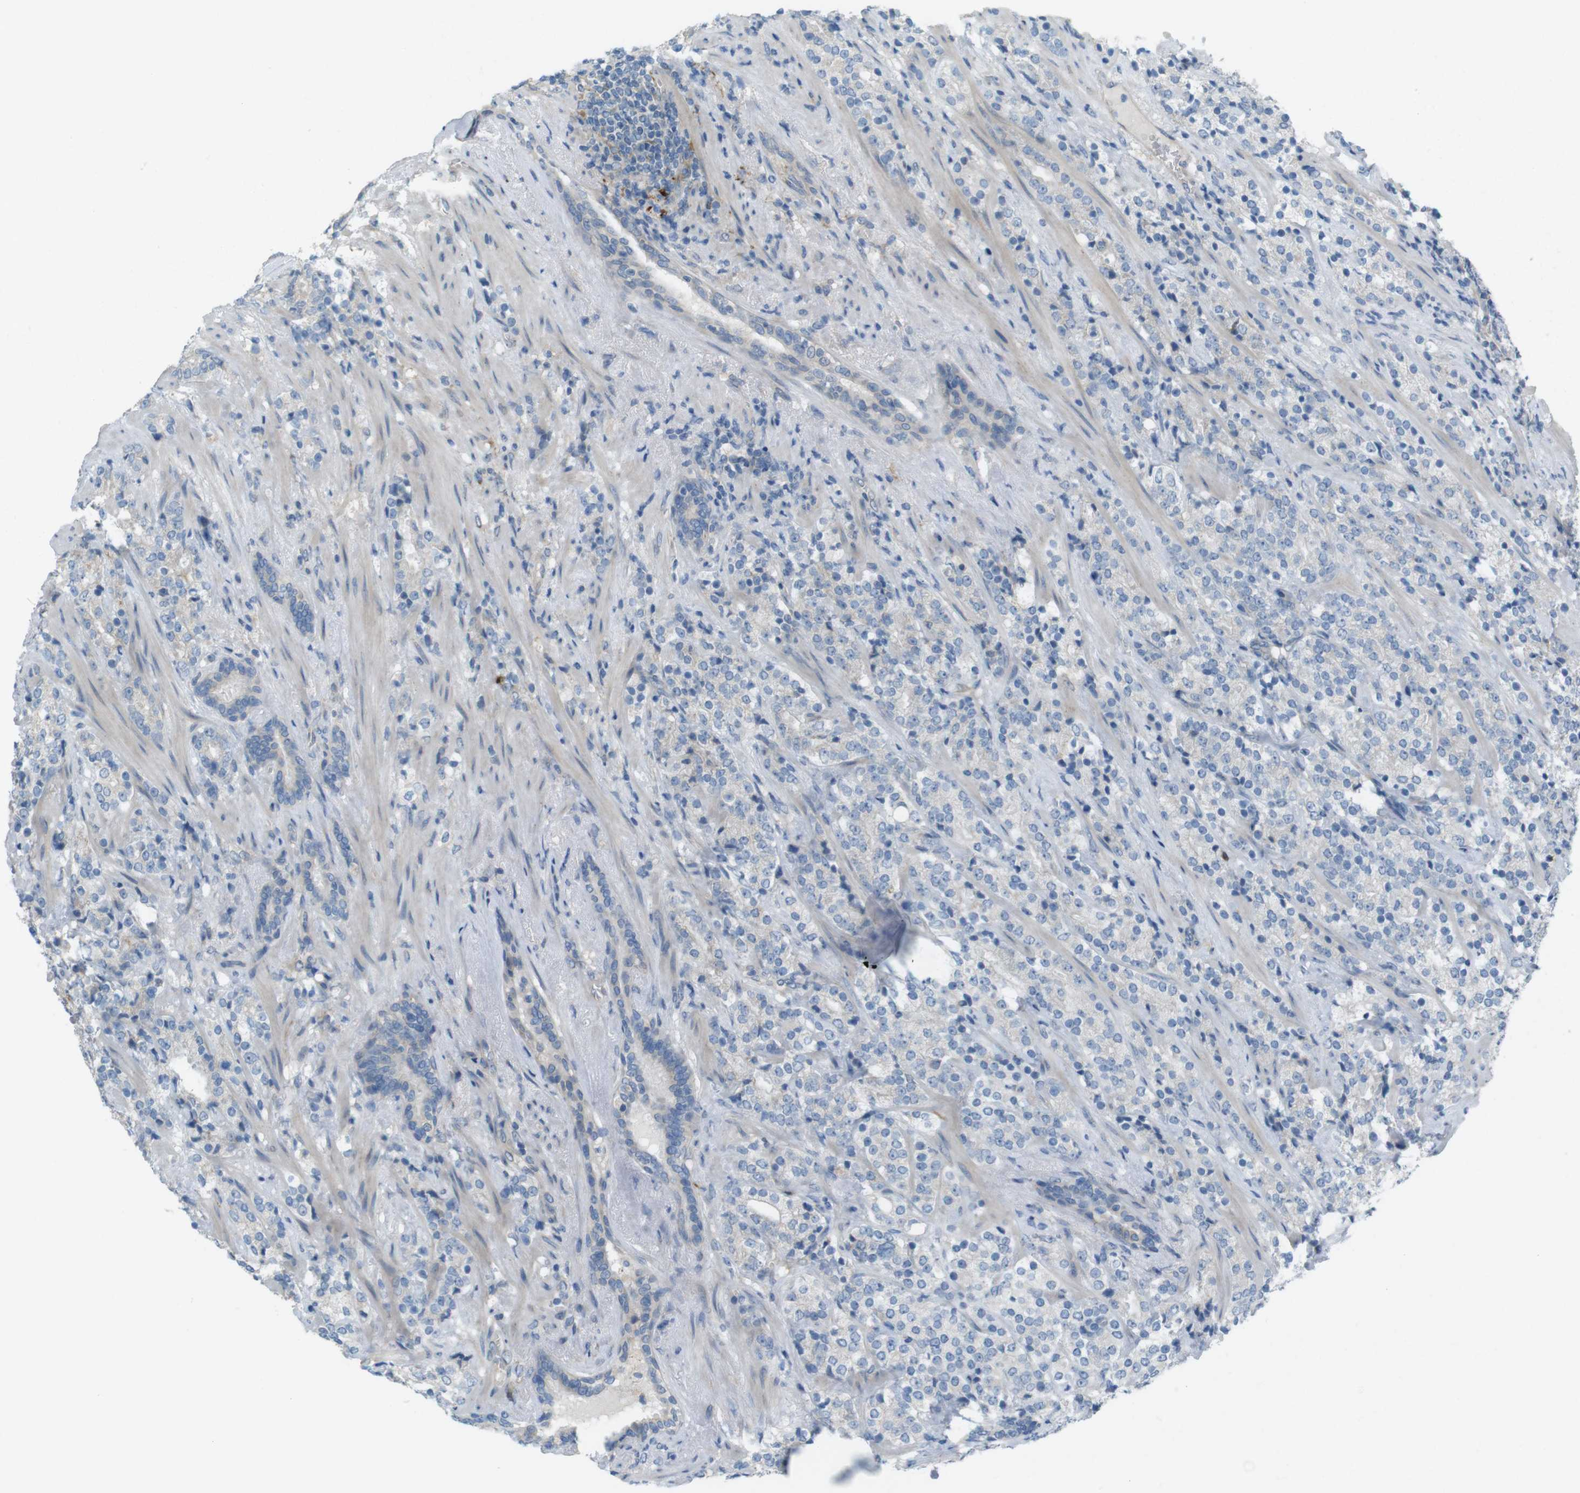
{"staining": {"intensity": "negative", "quantity": "none", "location": "none"}, "tissue": "prostate cancer", "cell_type": "Tumor cells", "image_type": "cancer", "snomed": [{"axis": "morphology", "description": "Adenocarcinoma, High grade"}, {"axis": "topography", "description": "Prostate"}], "caption": "IHC of adenocarcinoma (high-grade) (prostate) shows no expression in tumor cells.", "gene": "TMEM41B", "patient": {"sex": "male", "age": 71}}